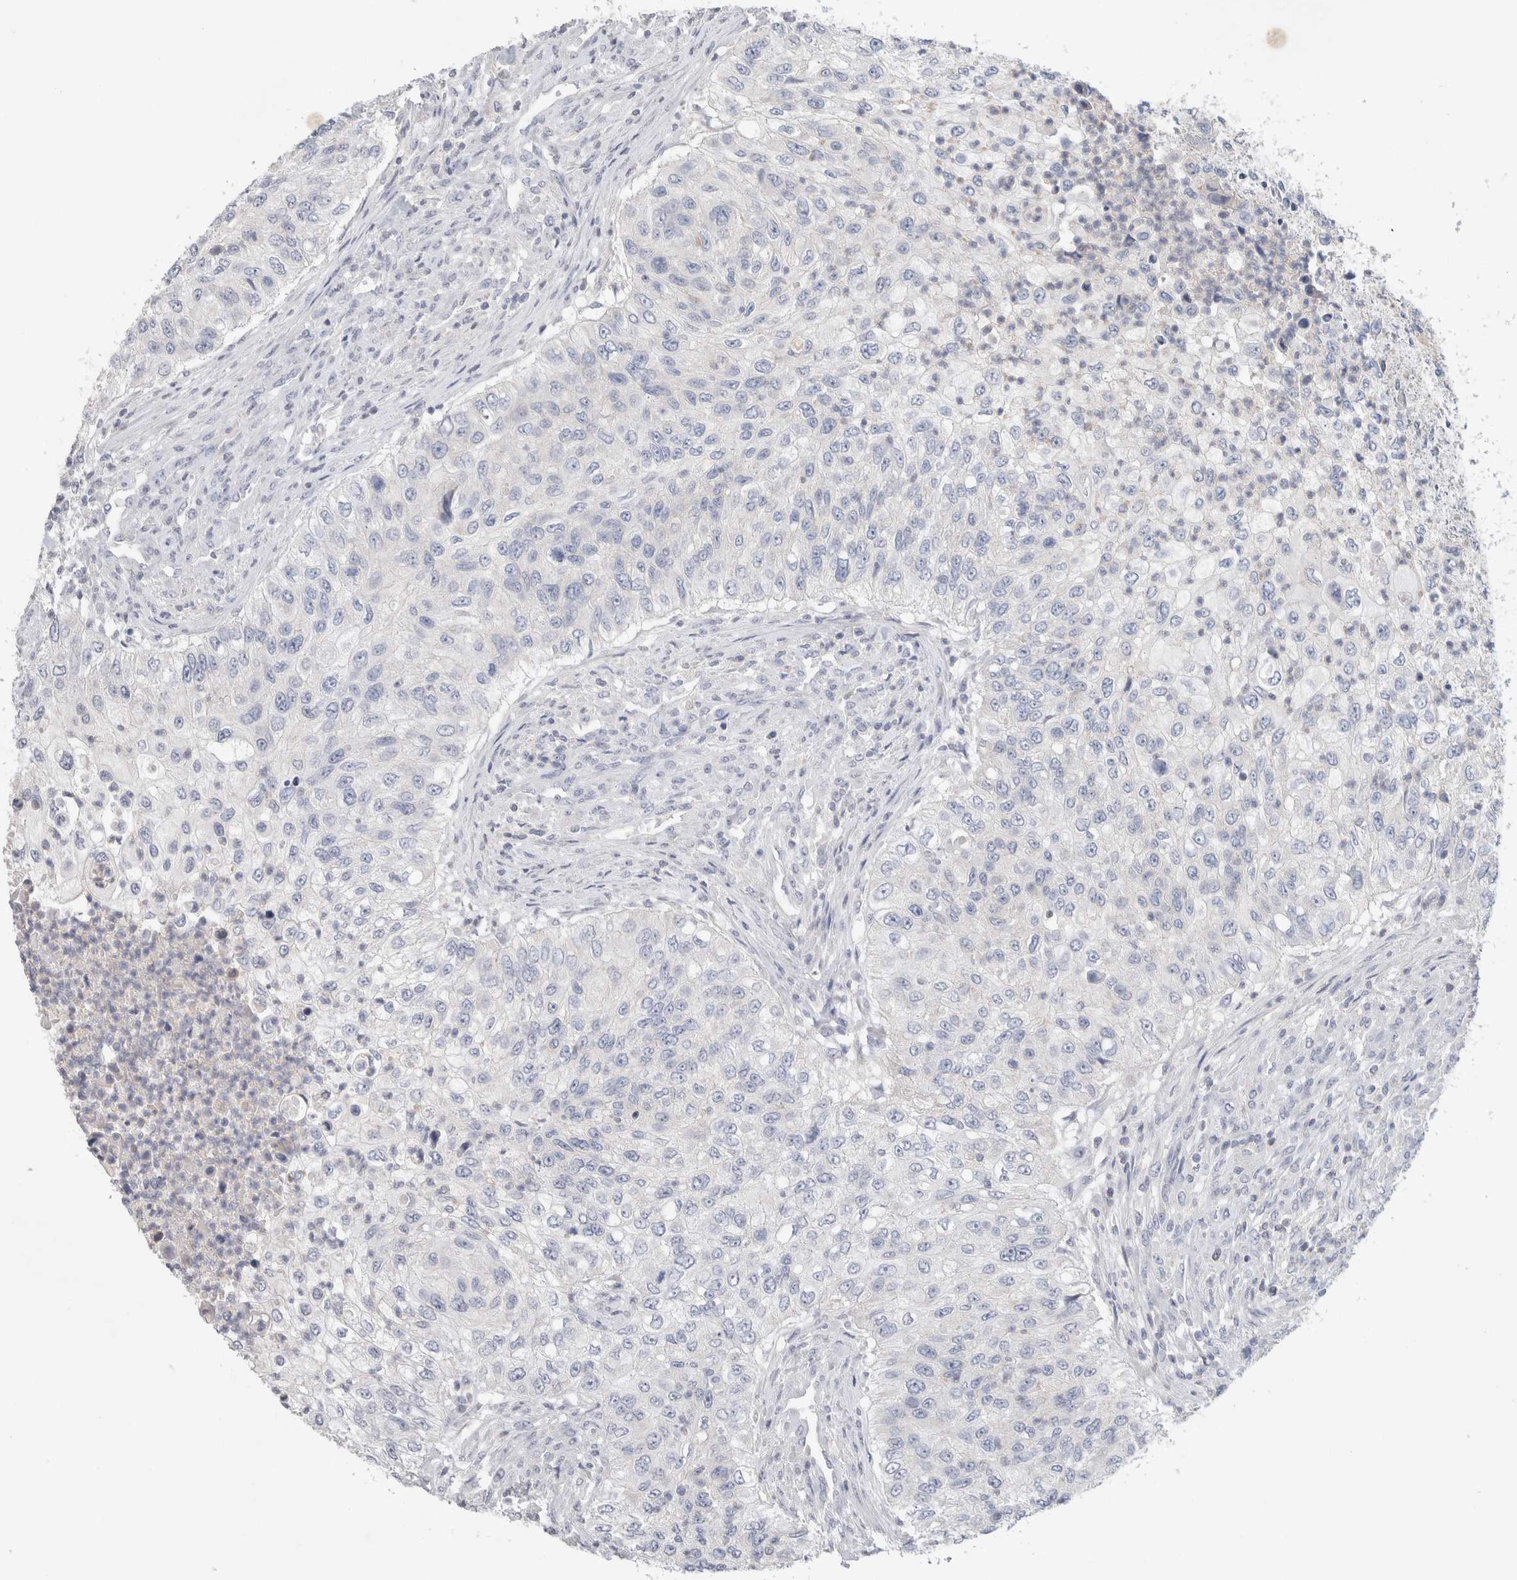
{"staining": {"intensity": "negative", "quantity": "none", "location": "none"}, "tissue": "urothelial cancer", "cell_type": "Tumor cells", "image_type": "cancer", "snomed": [{"axis": "morphology", "description": "Urothelial carcinoma, High grade"}, {"axis": "topography", "description": "Urinary bladder"}], "caption": "An immunohistochemistry (IHC) micrograph of urothelial cancer is shown. There is no staining in tumor cells of urothelial cancer. (DAB IHC visualized using brightfield microscopy, high magnification).", "gene": "MPP2", "patient": {"sex": "female", "age": 60}}